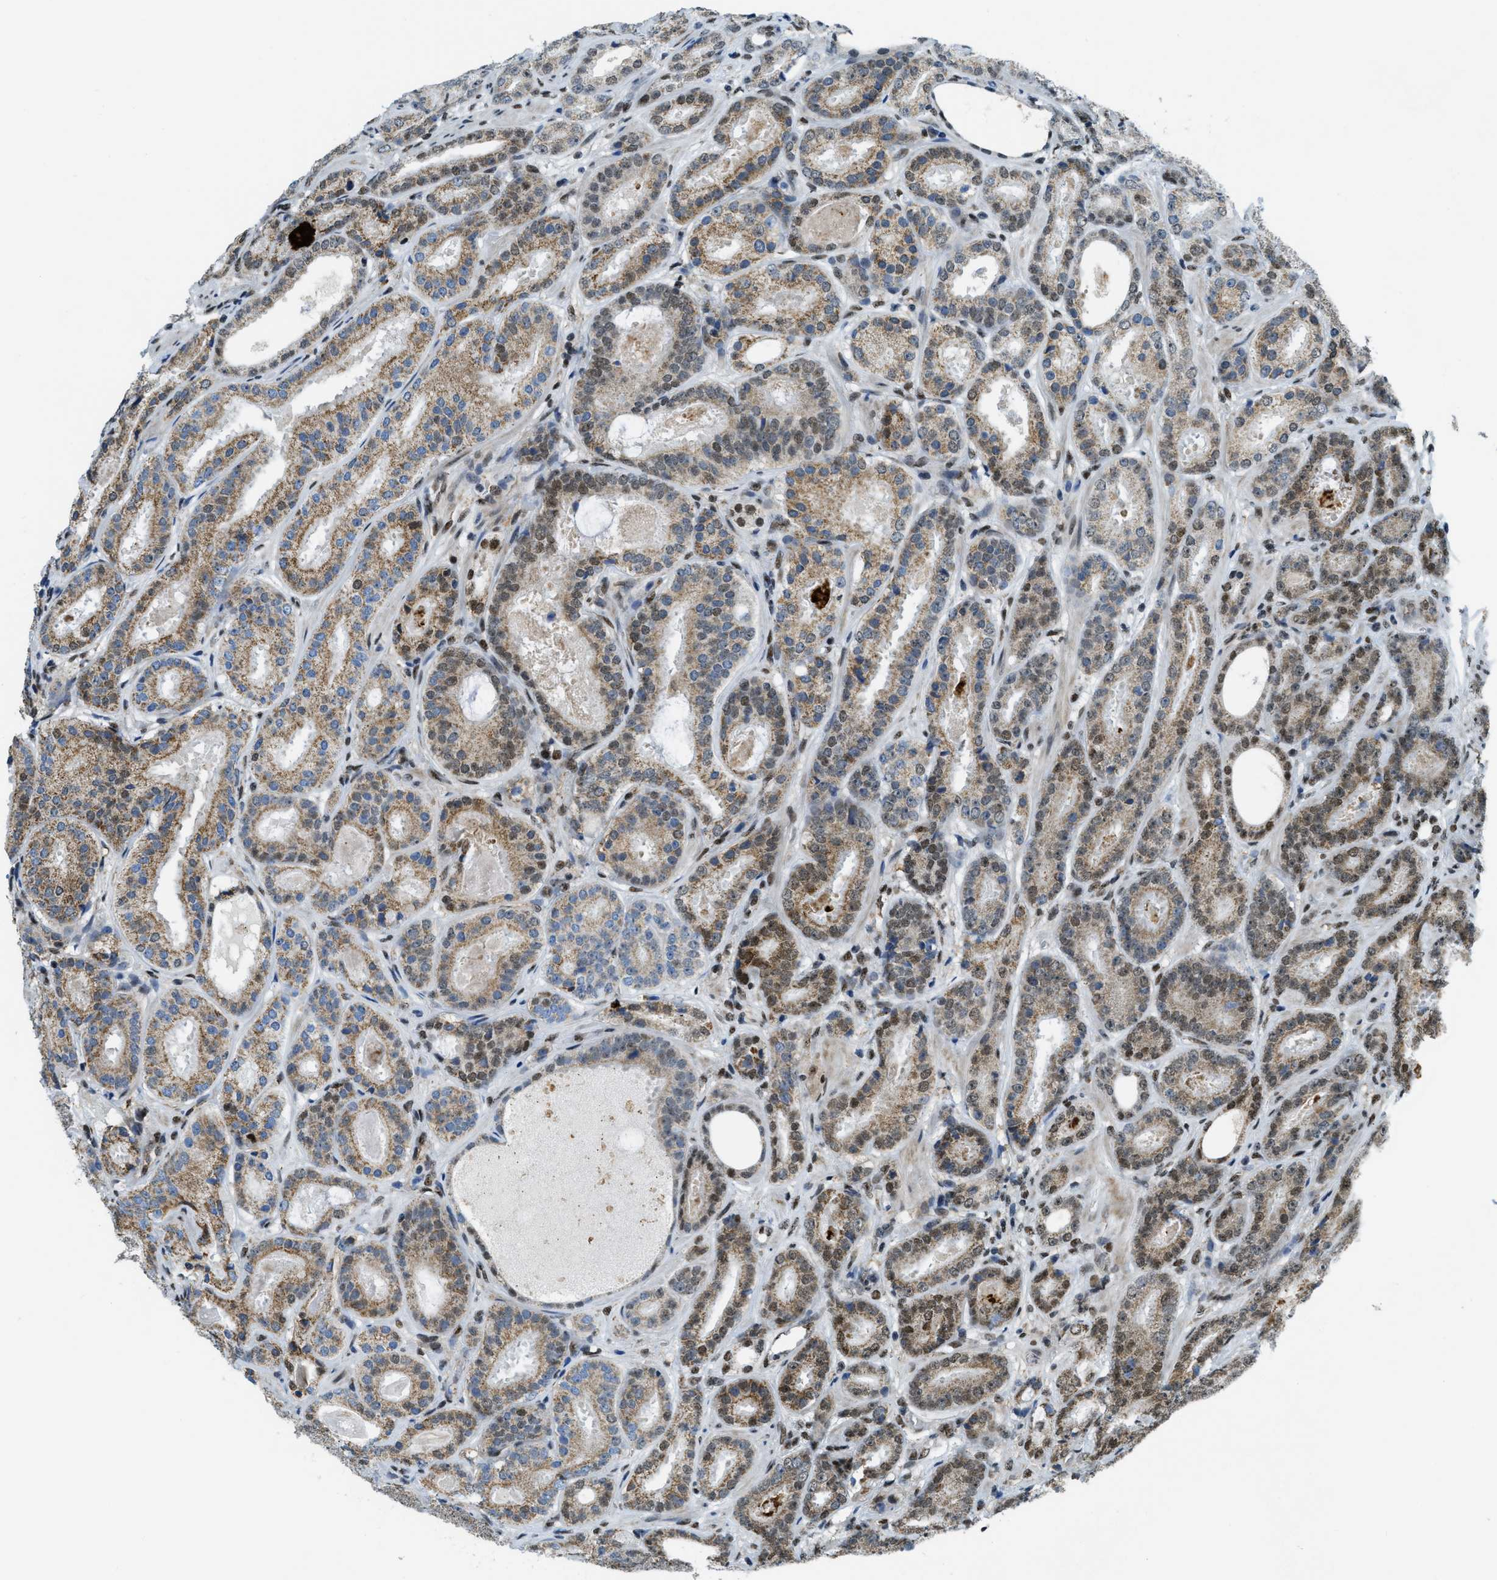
{"staining": {"intensity": "moderate", "quantity": ">75%", "location": "cytoplasmic/membranous,nuclear"}, "tissue": "prostate cancer", "cell_type": "Tumor cells", "image_type": "cancer", "snomed": [{"axis": "morphology", "description": "Adenocarcinoma, Low grade"}, {"axis": "topography", "description": "Prostate"}], "caption": "Tumor cells display medium levels of moderate cytoplasmic/membranous and nuclear staining in about >75% of cells in prostate cancer.", "gene": "SP100", "patient": {"sex": "male", "age": 69}}